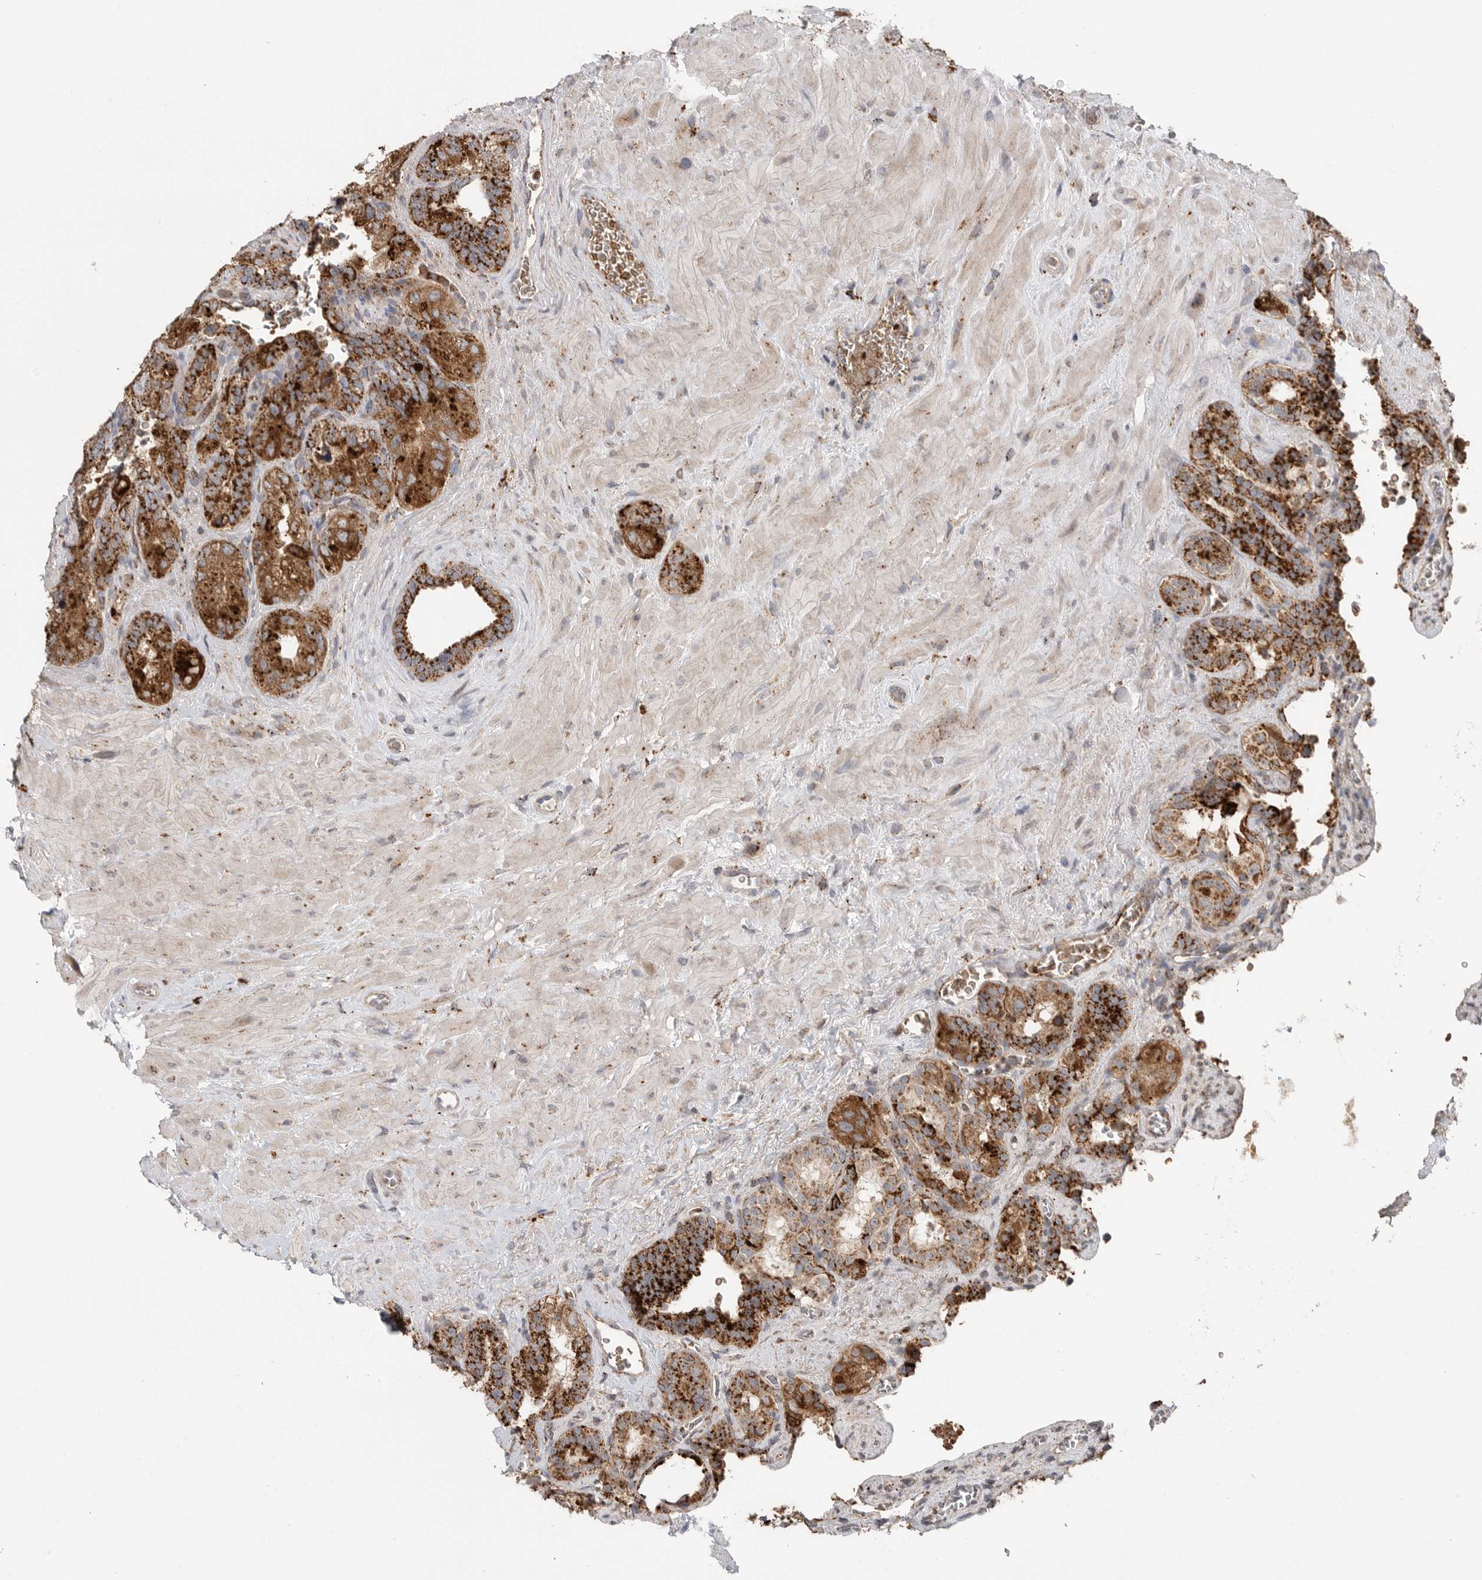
{"staining": {"intensity": "strong", "quantity": ">75%", "location": "cytoplasmic/membranous"}, "tissue": "seminal vesicle", "cell_type": "Glandular cells", "image_type": "normal", "snomed": [{"axis": "morphology", "description": "Normal tissue, NOS"}, {"axis": "topography", "description": "Prostate"}, {"axis": "topography", "description": "Seminal veicle"}], "caption": "Strong cytoplasmic/membranous protein expression is seen in about >75% of glandular cells in seminal vesicle. Ihc stains the protein in brown and the nuclei are stained blue.", "gene": "GALNS", "patient": {"sex": "male", "age": 67}}